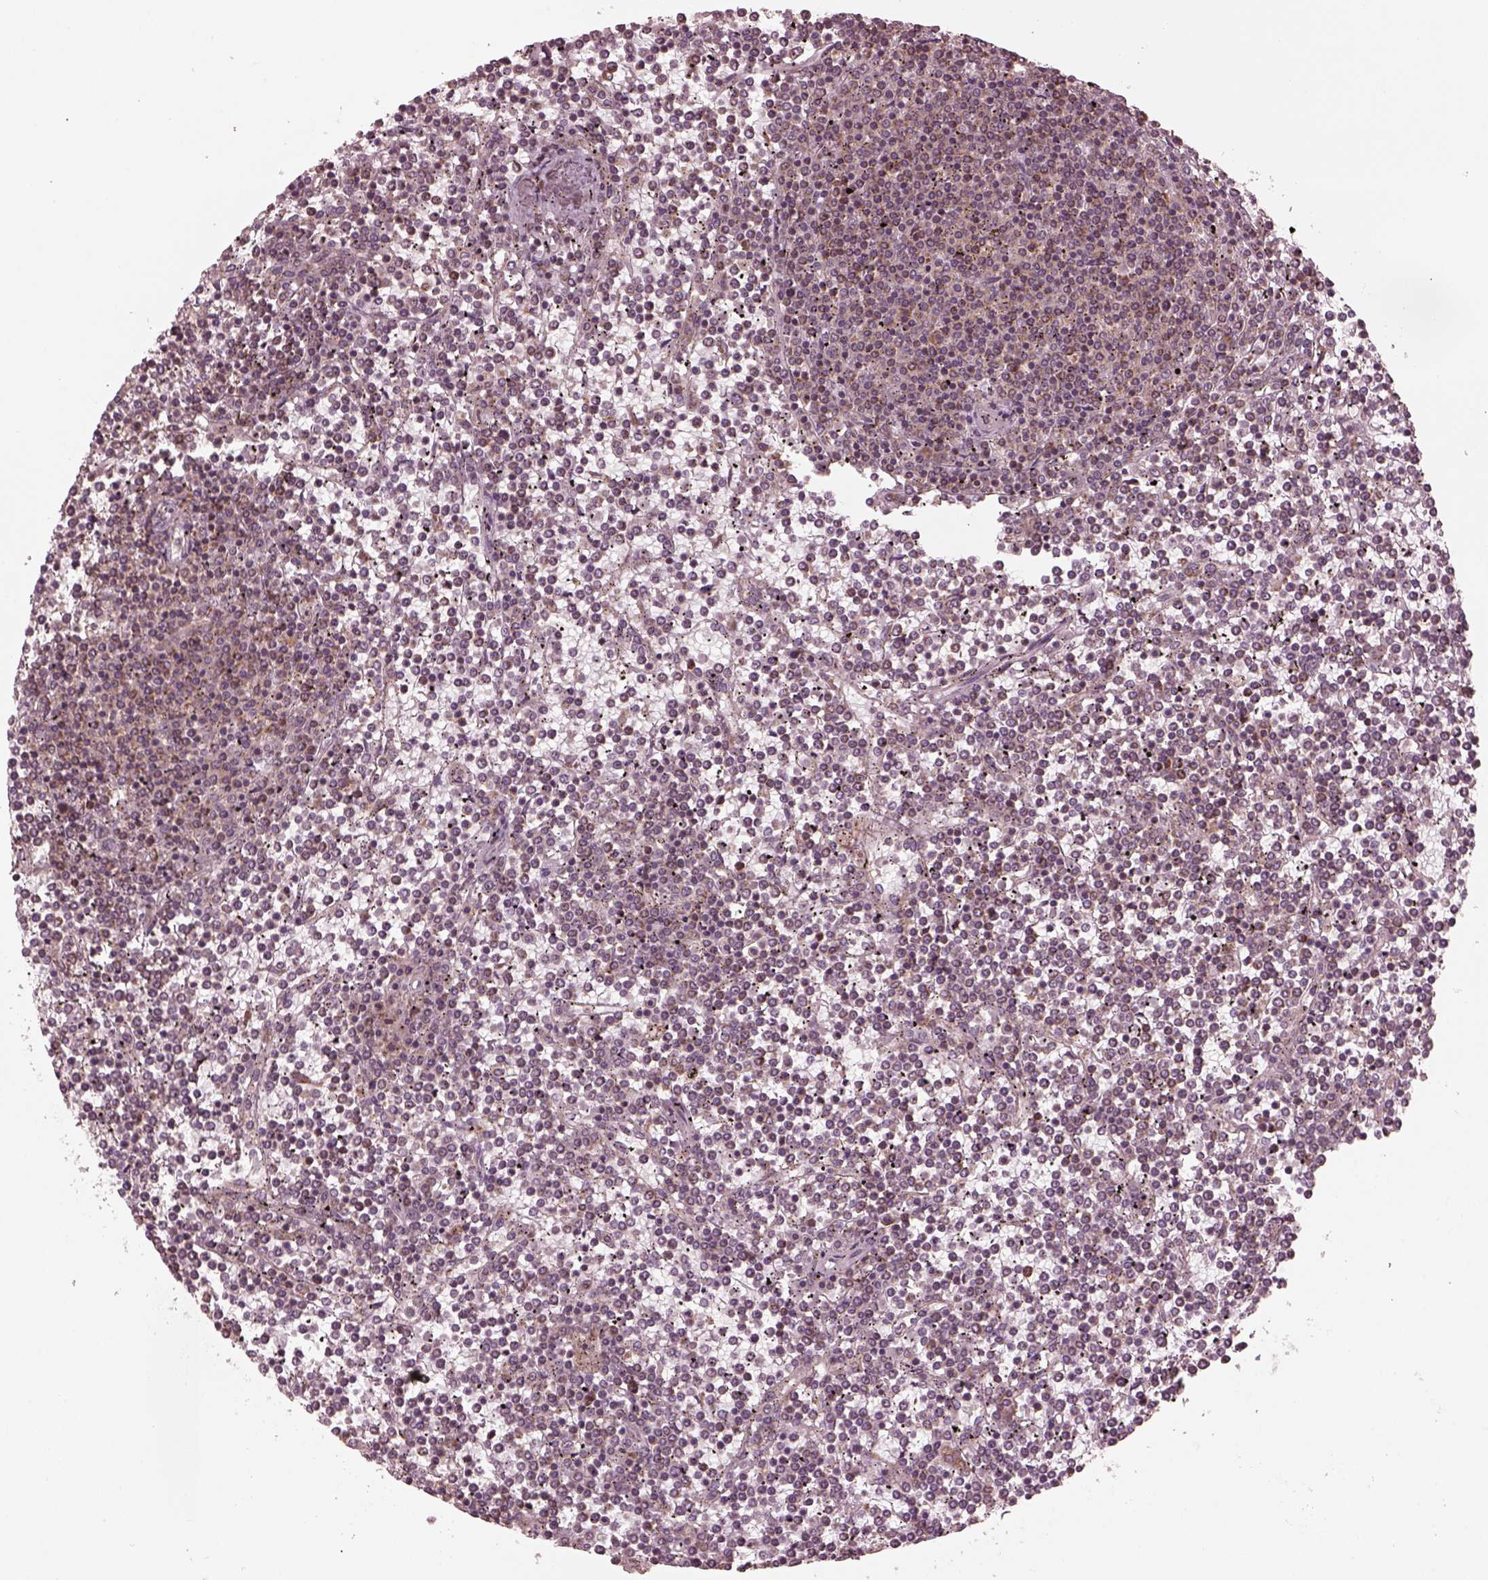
{"staining": {"intensity": "moderate", "quantity": "<25%", "location": "cytoplasmic/membranous"}, "tissue": "lymphoma", "cell_type": "Tumor cells", "image_type": "cancer", "snomed": [{"axis": "morphology", "description": "Malignant lymphoma, non-Hodgkin's type, Low grade"}, {"axis": "topography", "description": "Spleen"}], "caption": "Protein staining reveals moderate cytoplasmic/membranous expression in approximately <25% of tumor cells in malignant lymphoma, non-Hodgkin's type (low-grade).", "gene": "NDUFB10", "patient": {"sex": "female", "age": 19}}